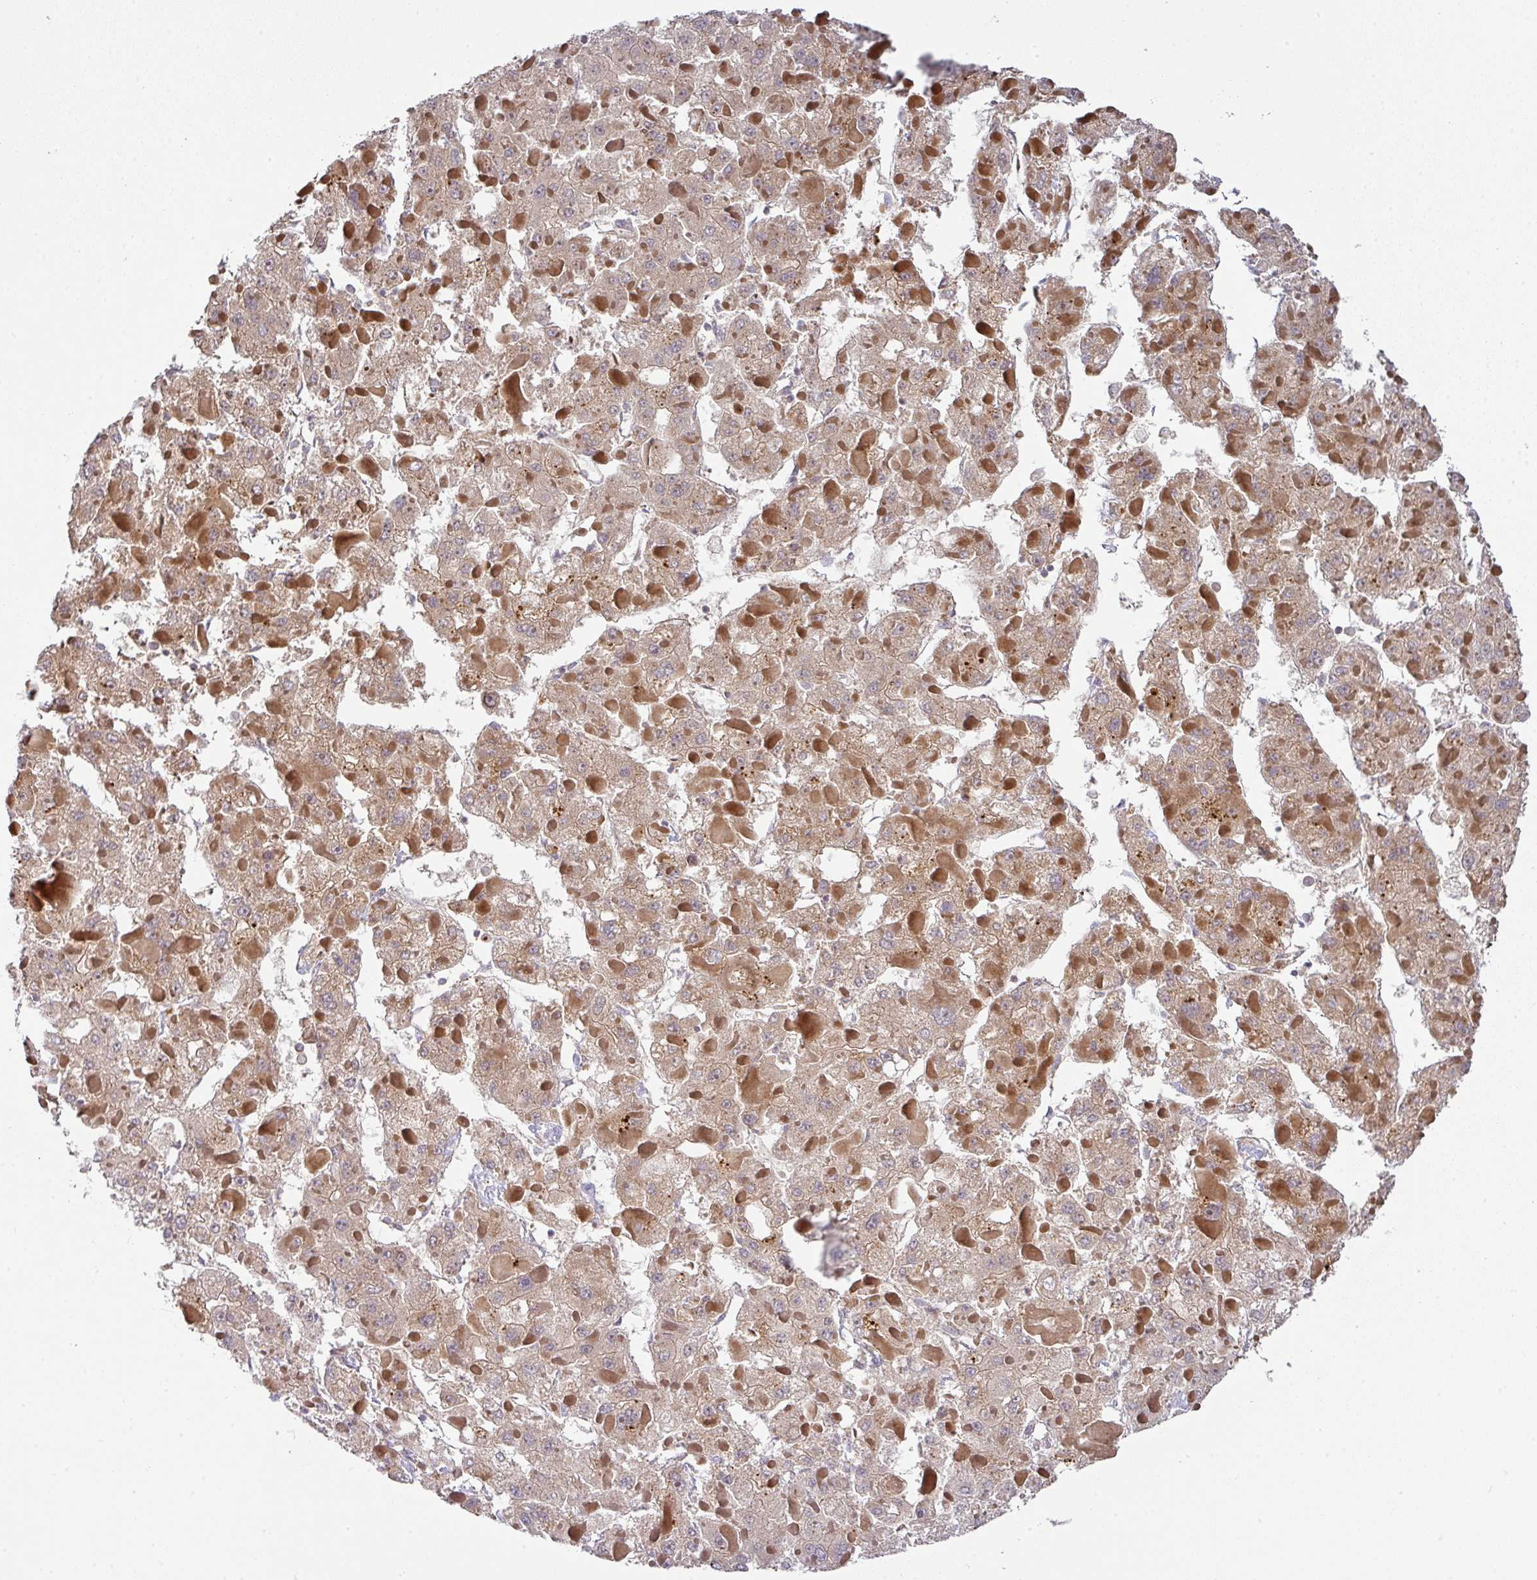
{"staining": {"intensity": "moderate", "quantity": ">75%", "location": "cytoplasmic/membranous"}, "tissue": "liver cancer", "cell_type": "Tumor cells", "image_type": "cancer", "snomed": [{"axis": "morphology", "description": "Carcinoma, Hepatocellular, NOS"}, {"axis": "topography", "description": "Liver"}], "caption": "Protein staining of liver cancer (hepatocellular carcinoma) tissue demonstrates moderate cytoplasmic/membranous staining in approximately >75% of tumor cells.", "gene": "STK35", "patient": {"sex": "female", "age": 73}}